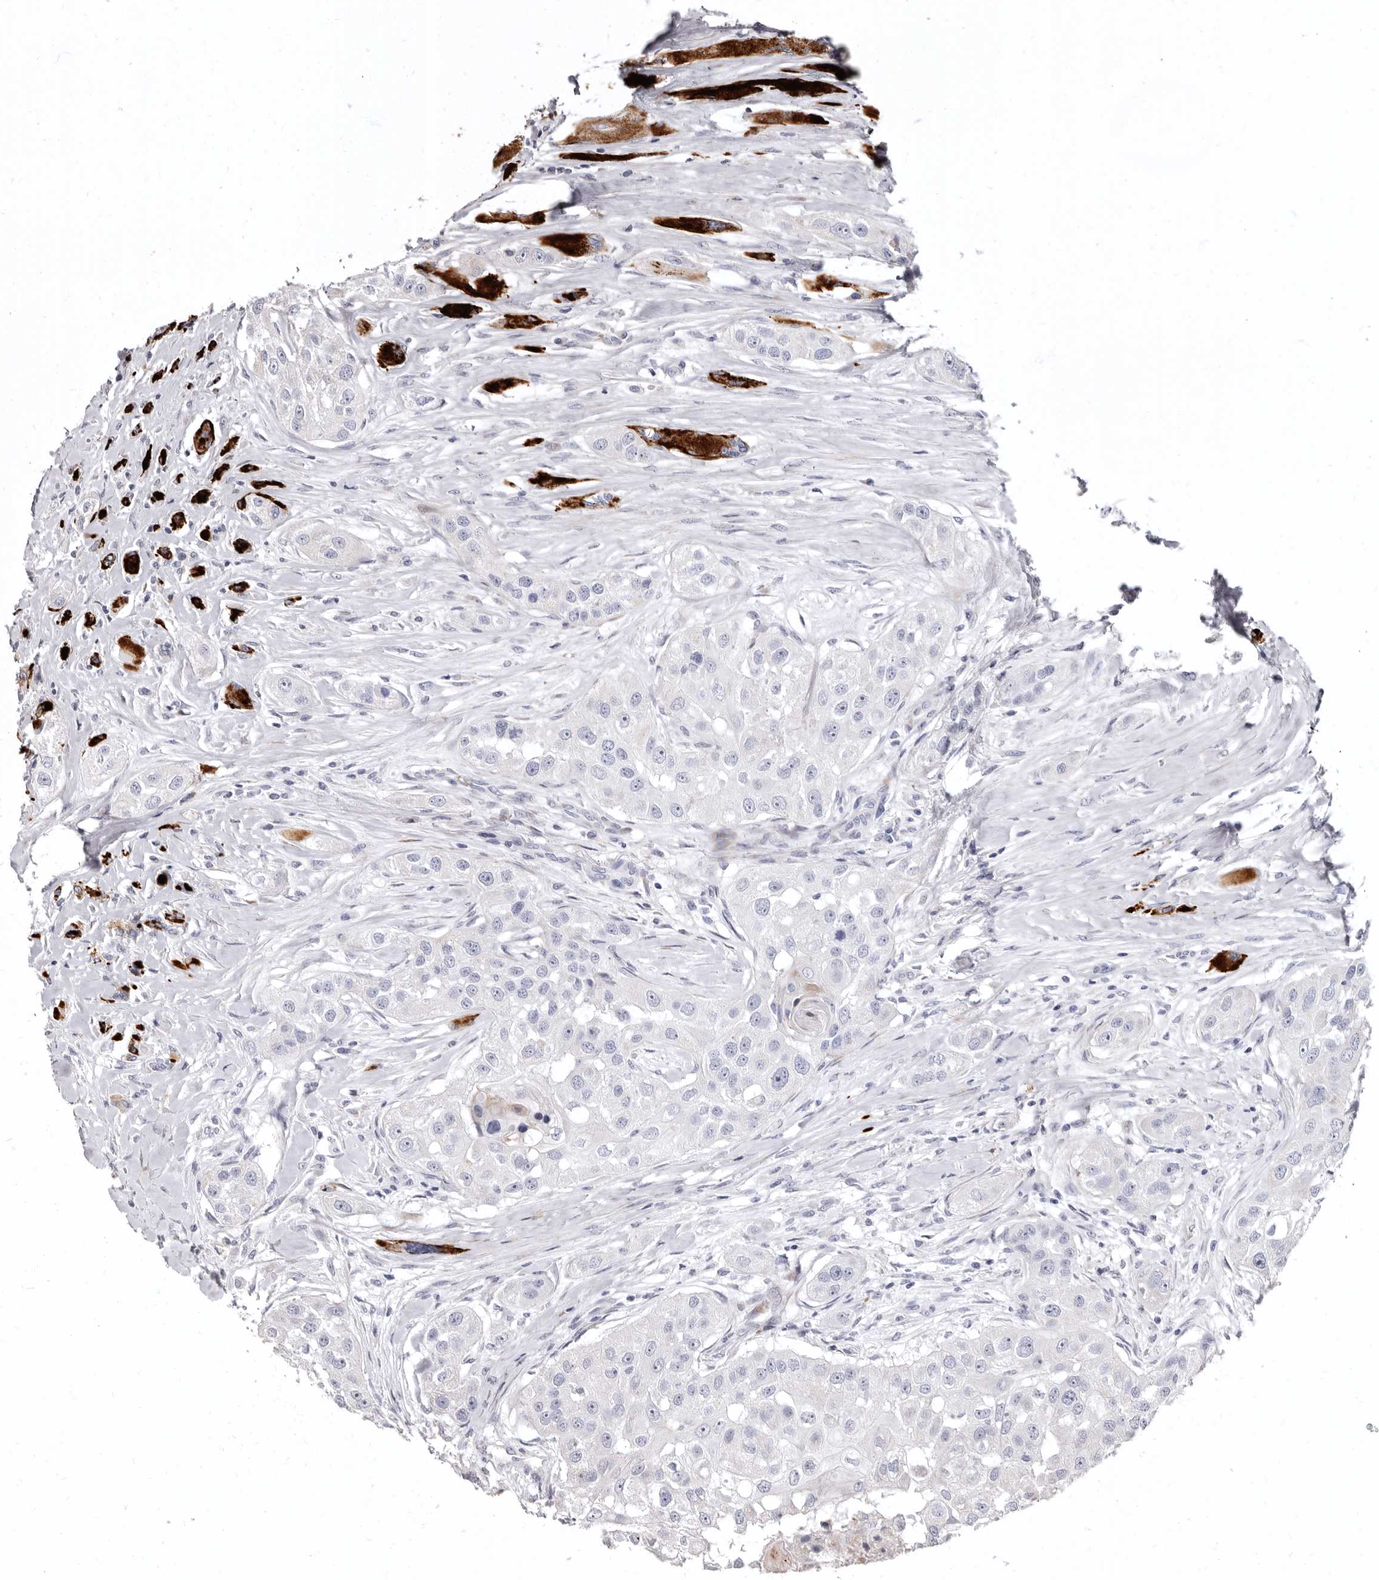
{"staining": {"intensity": "negative", "quantity": "none", "location": "none"}, "tissue": "head and neck cancer", "cell_type": "Tumor cells", "image_type": "cancer", "snomed": [{"axis": "morphology", "description": "Normal tissue, NOS"}, {"axis": "morphology", "description": "Squamous cell carcinoma, NOS"}, {"axis": "topography", "description": "Skeletal muscle"}, {"axis": "topography", "description": "Head-Neck"}], "caption": "High magnification brightfield microscopy of squamous cell carcinoma (head and neck) stained with DAB (brown) and counterstained with hematoxylin (blue): tumor cells show no significant staining.", "gene": "AIDA", "patient": {"sex": "male", "age": 51}}